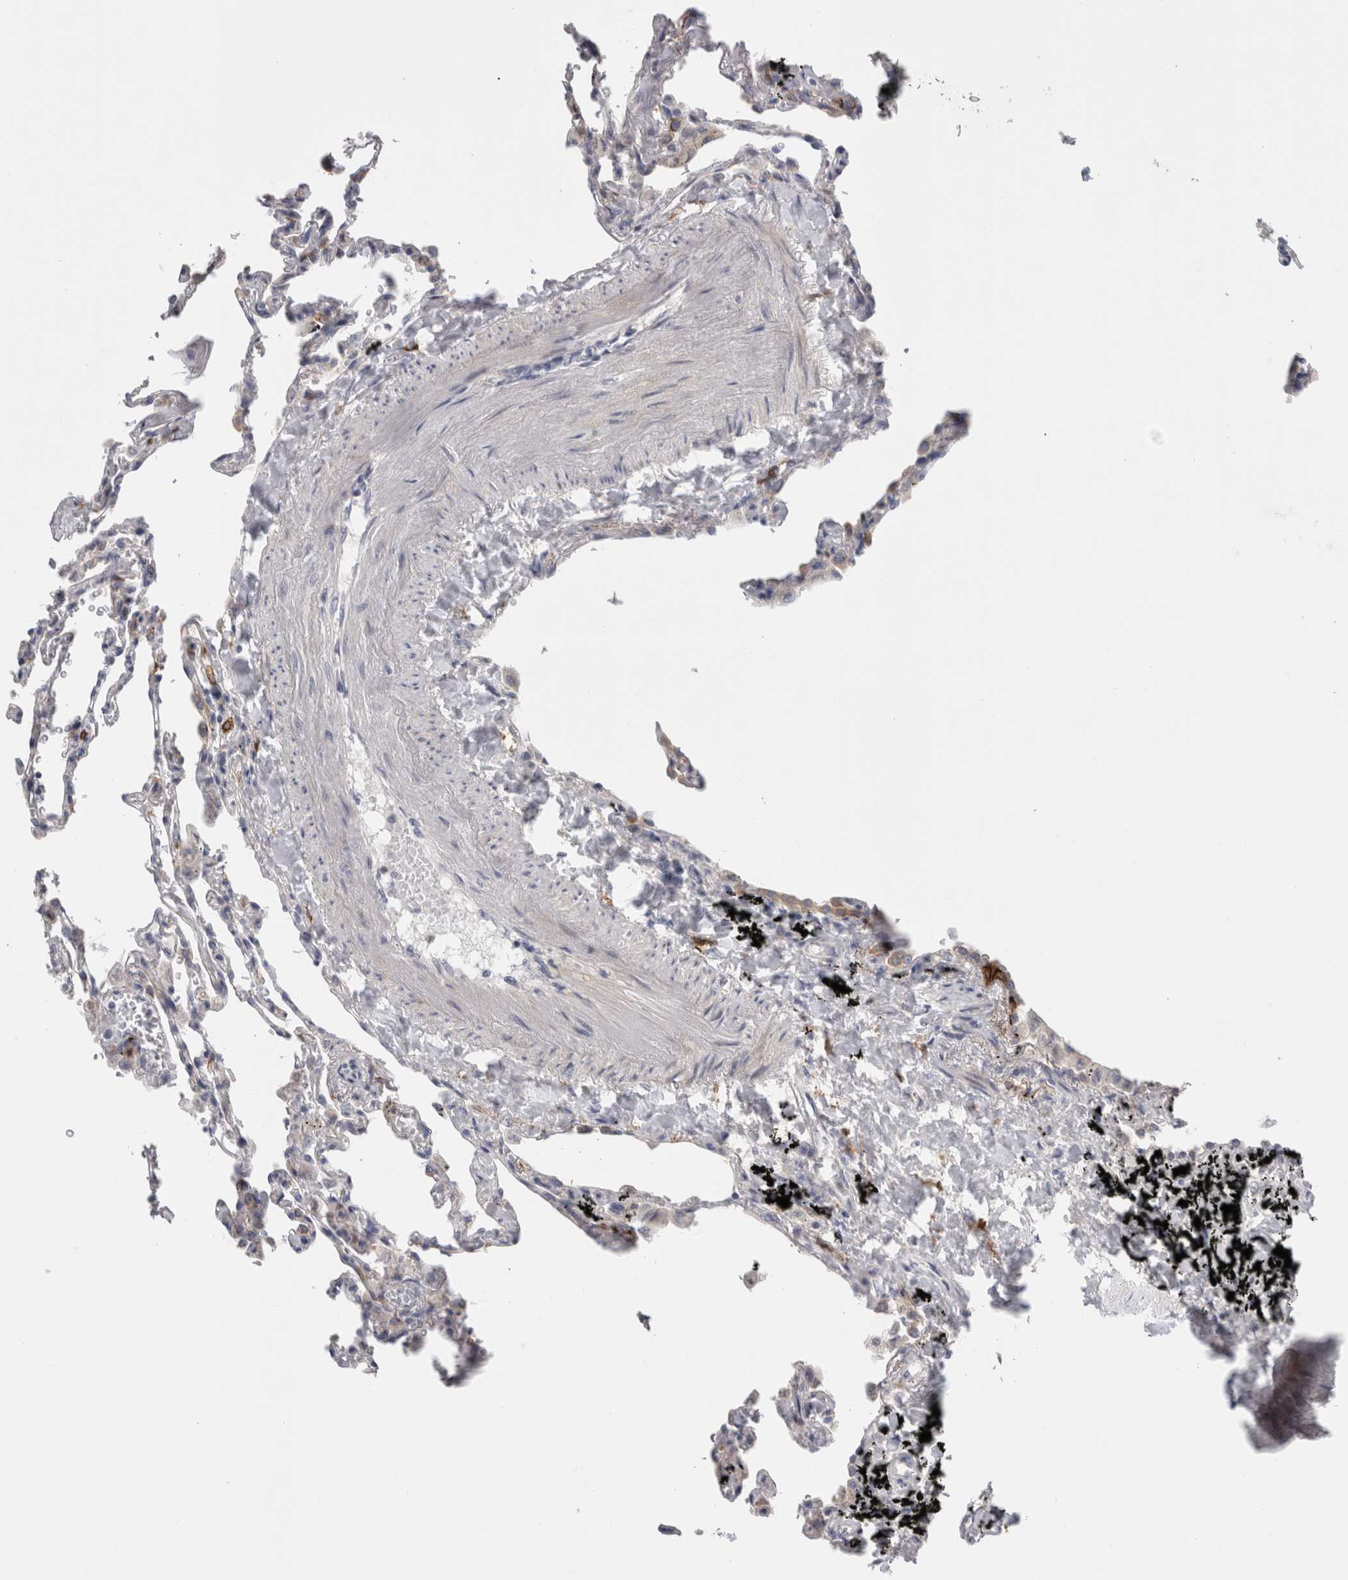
{"staining": {"intensity": "weak", "quantity": "<25%", "location": "cytoplasmic/membranous"}, "tissue": "lung", "cell_type": "Alveolar cells", "image_type": "normal", "snomed": [{"axis": "morphology", "description": "Normal tissue, NOS"}, {"axis": "topography", "description": "Lung"}], "caption": "This is a histopathology image of immunohistochemistry (IHC) staining of normal lung, which shows no staining in alveolar cells.", "gene": "SLC20A2", "patient": {"sex": "male", "age": 59}}